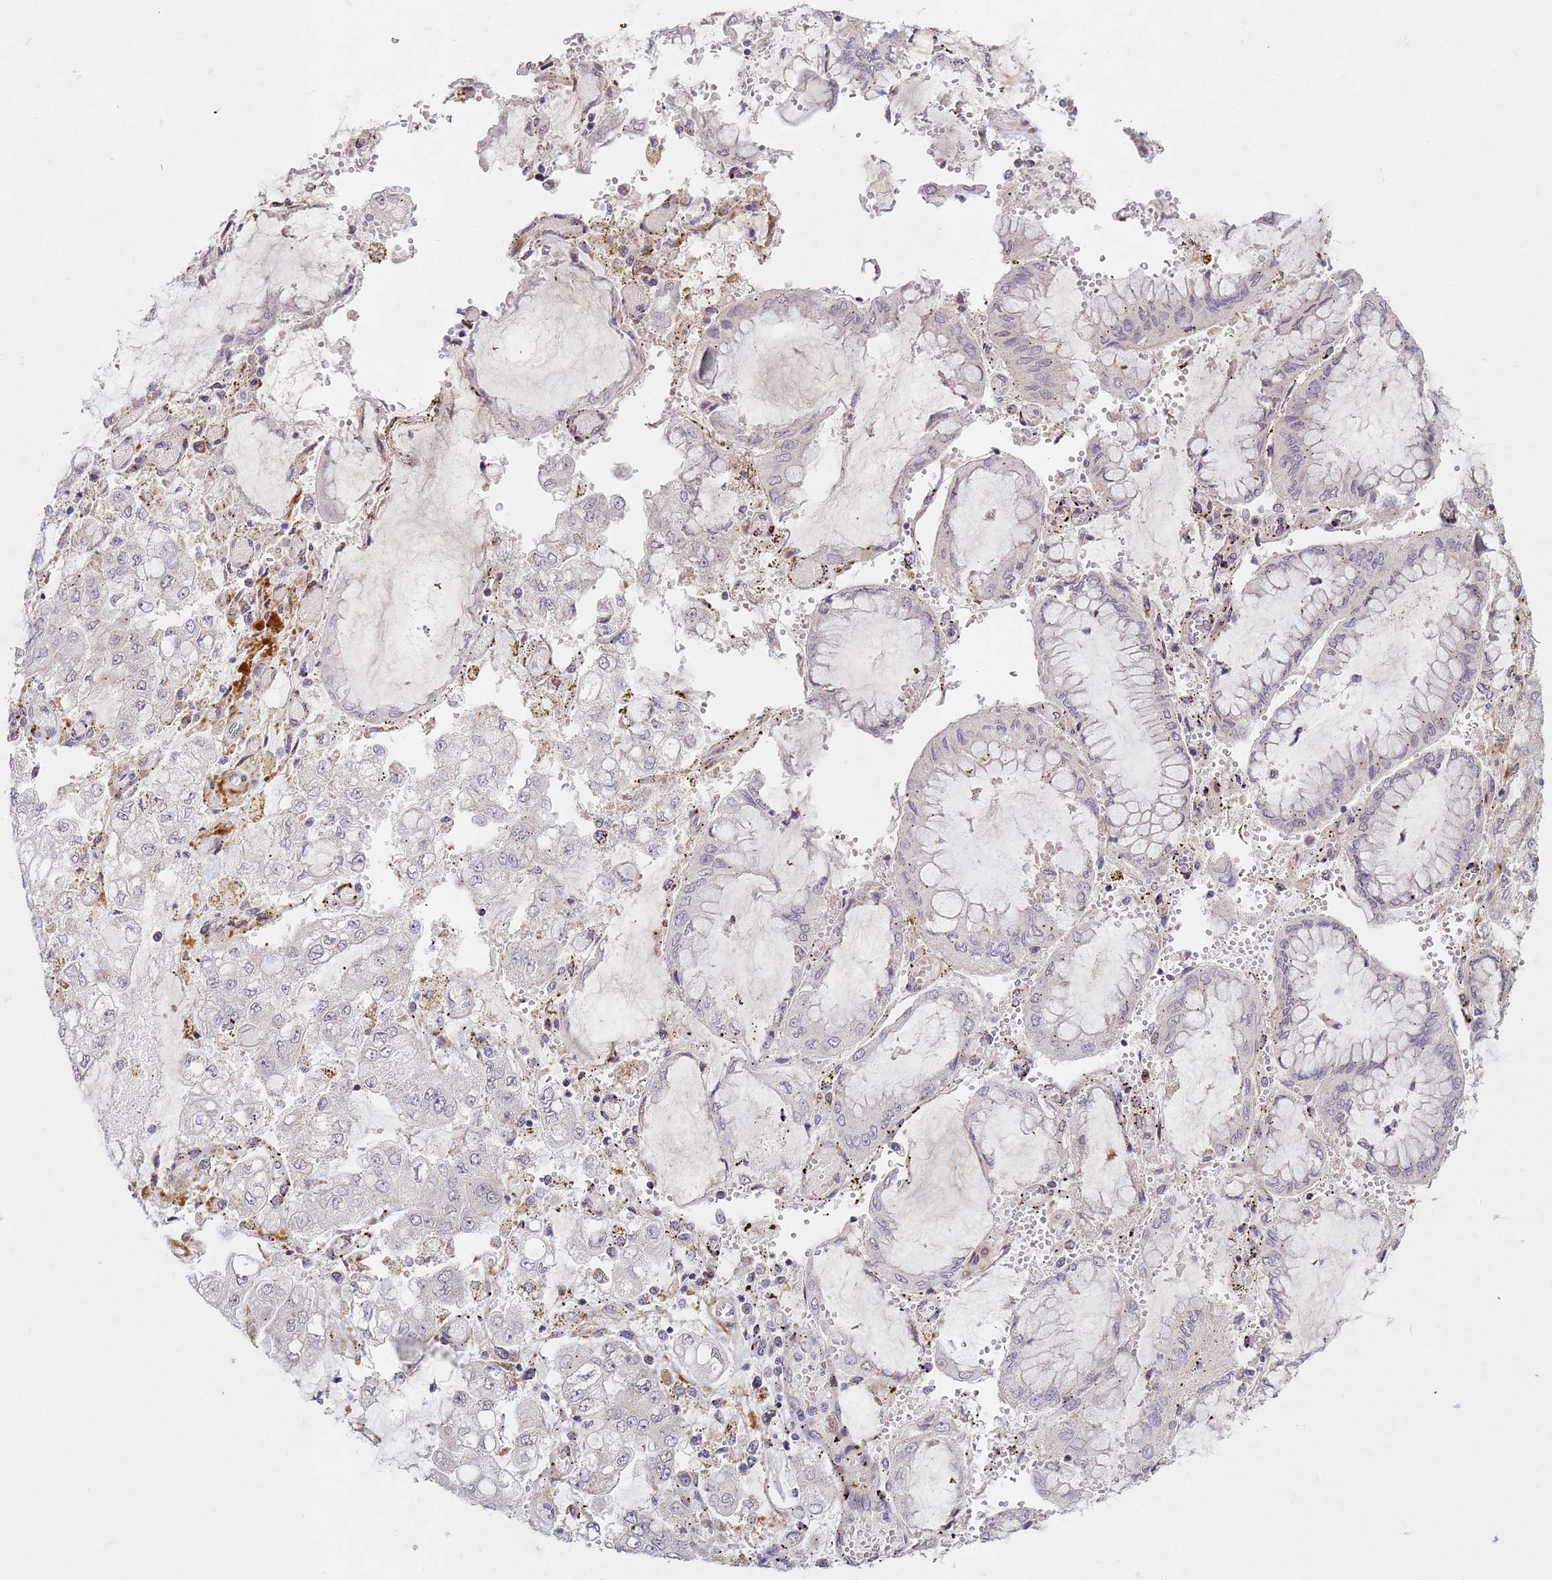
{"staining": {"intensity": "negative", "quantity": "none", "location": "none"}, "tissue": "stomach cancer", "cell_type": "Tumor cells", "image_type": "cancer", "snomed": [{"axis": "morphology", "description": "Adenocarcinoma, NOS"}, {"axis": "topography", "description": "Stomach"}], "caption": "This is an immunohistochemistry micrograph of adenocarcinoma (stomach). There is no positivity in tumor cells.", "gene": "TNPO2", "patient": {"sex": "male", "age": 76}}